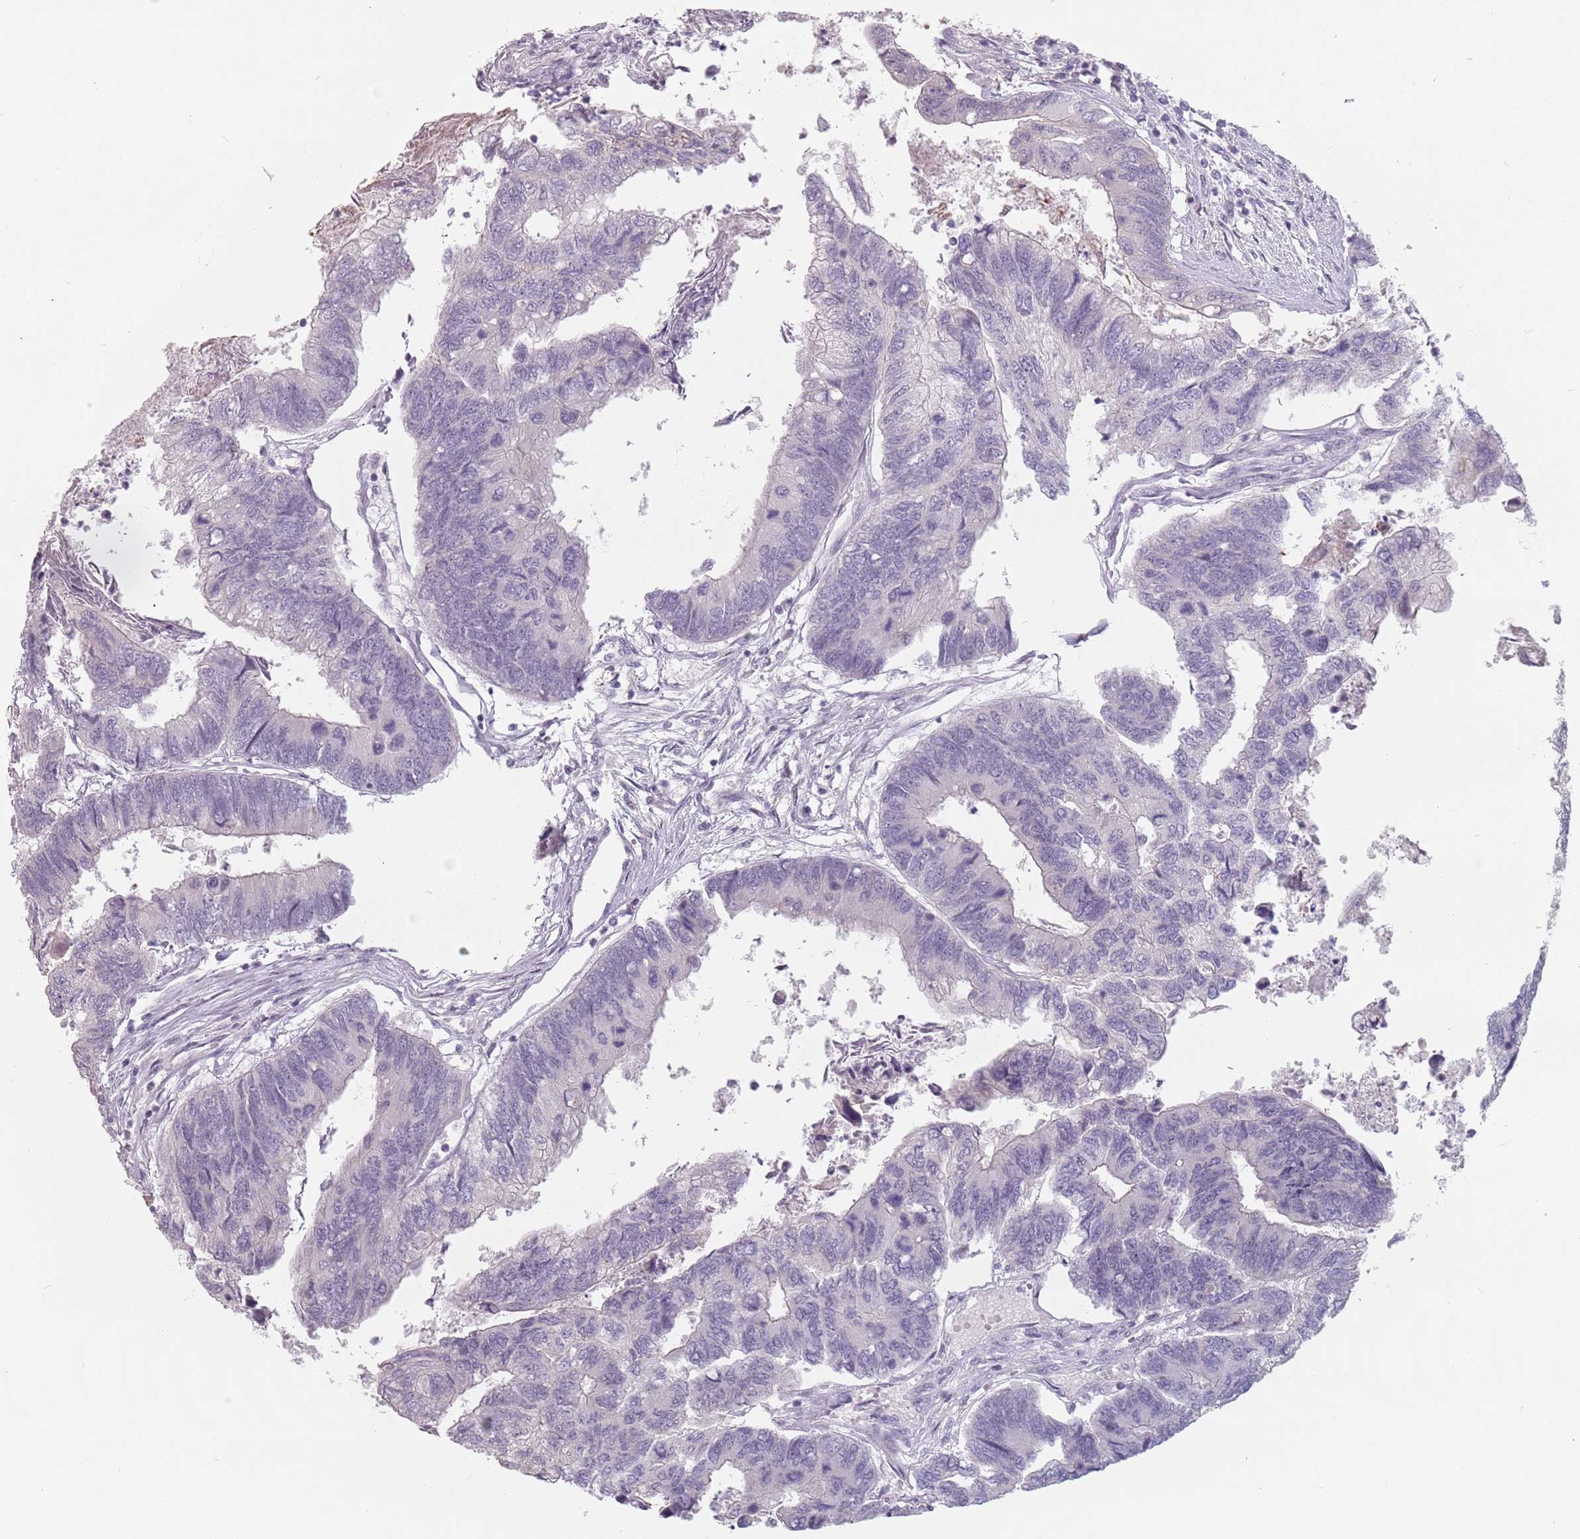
{"staining": {"intensity": "negative", "quantity": "none", "location": "none"}, "tissue": "colorectal cancer", "cell_type": "Tumor cells", "image_type": "cancer", "snomed": [{"axis": "morphology", "description": "Adenocarcinoma, NOS"}, {"axis": "topography", "description": "Colon"}], "caption": "The photomicrograph displays no significant positivity in tumor cells of colorectal cancer (adenocarcinoma).", "gene": "CEP19", "patient": {"sex": "female", "age": 67}}